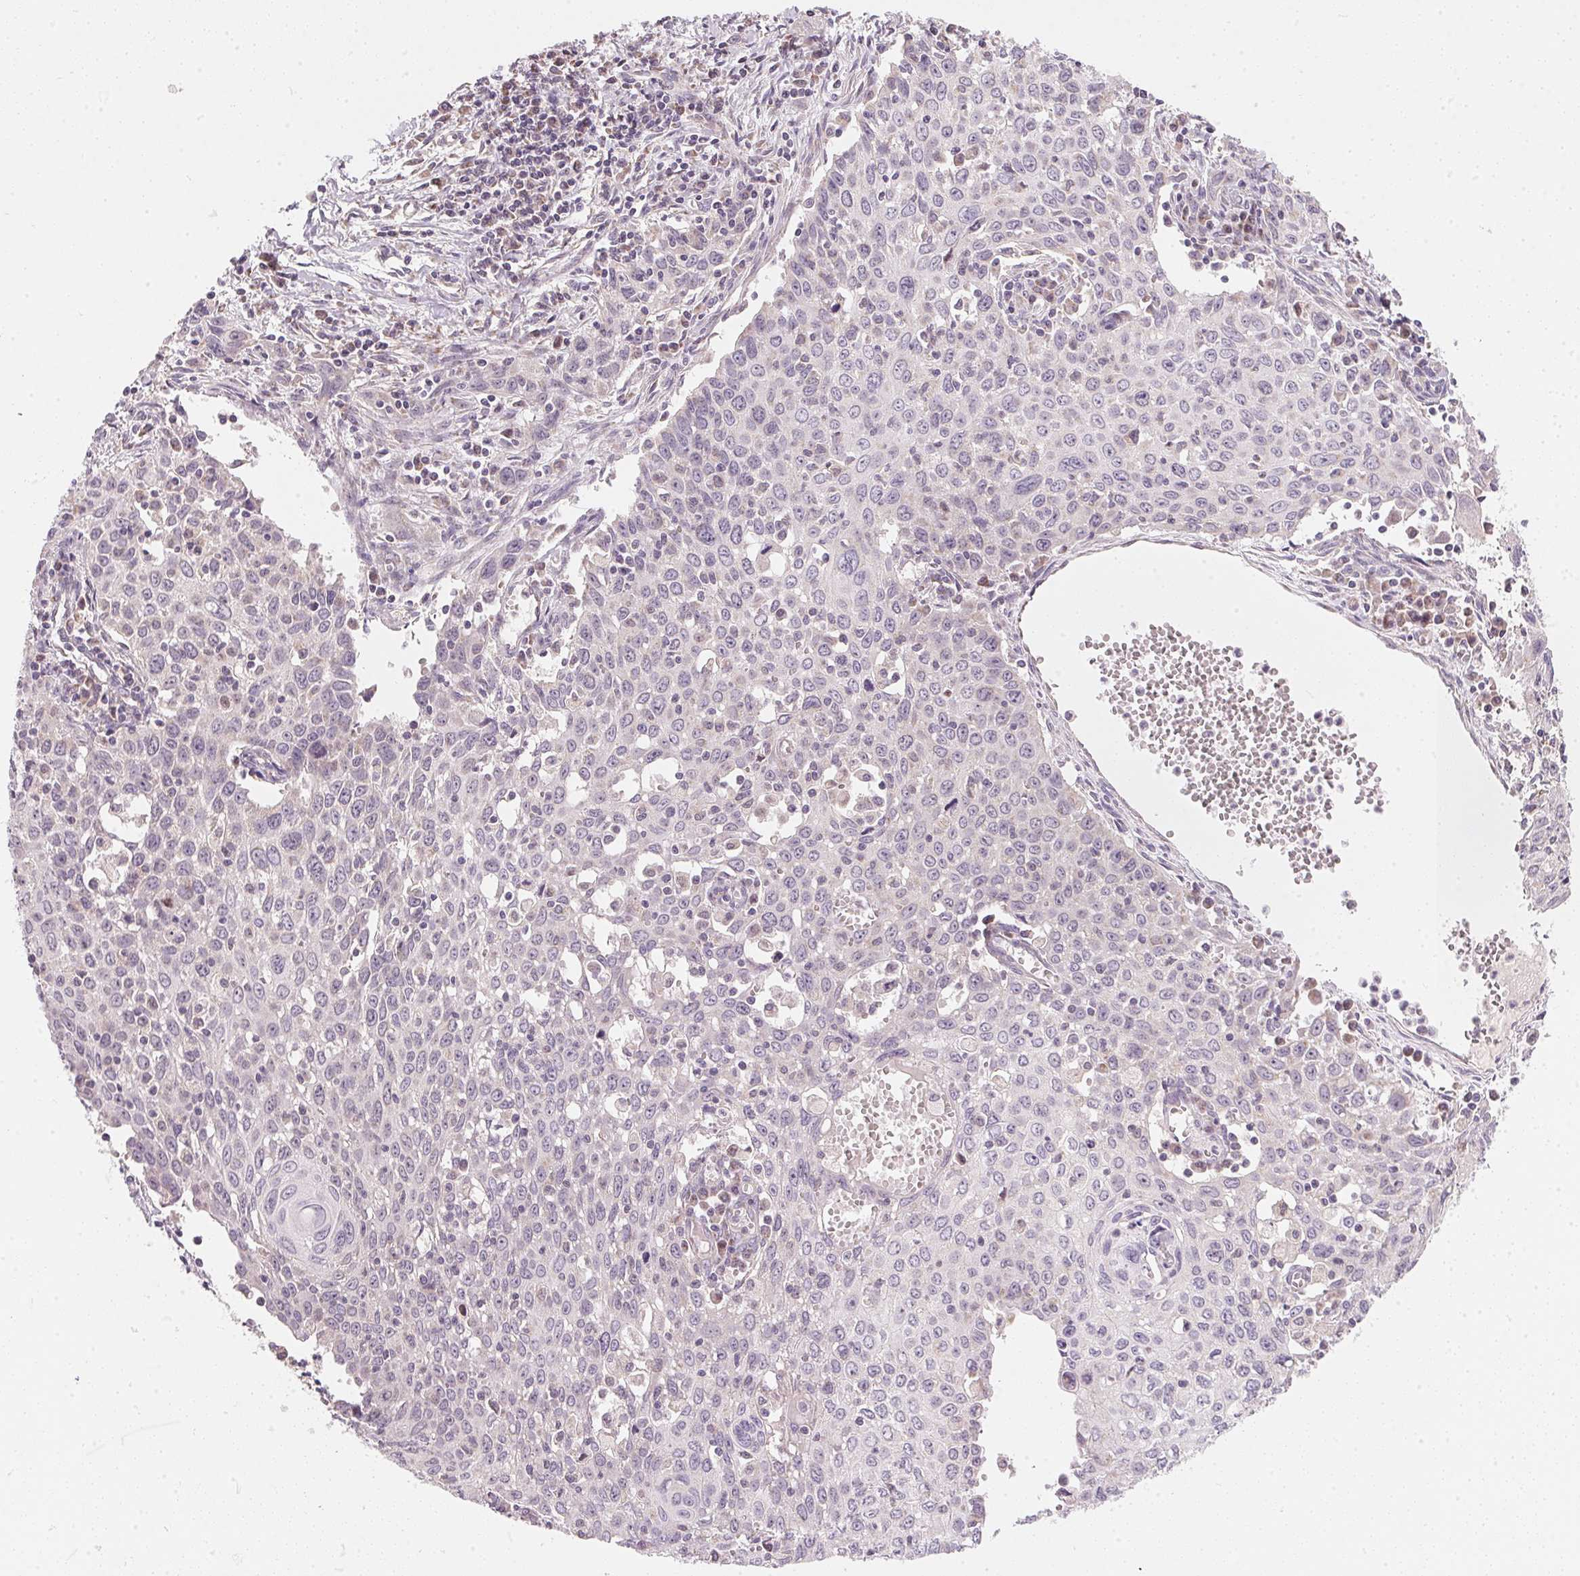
{"staining": {"intensity": "negative", "quantity": "none", "location": "none"}, "tissue": "cervical cancer", "cell_type": "Tumor cells", "image_type": "cancer", "snomed": [{"axis": "morphology", "description": "Squamous cell carcinoma, NOS"}, {"axis": "topography", "description": "Cervix"}], "caption": "Immunohistochemistry (IHC) of human cervical squamous cell carcinoma reveals no staining in tumor cells.", "gene": "COQ7", "patient": {"sex": "female", "age": 38}}